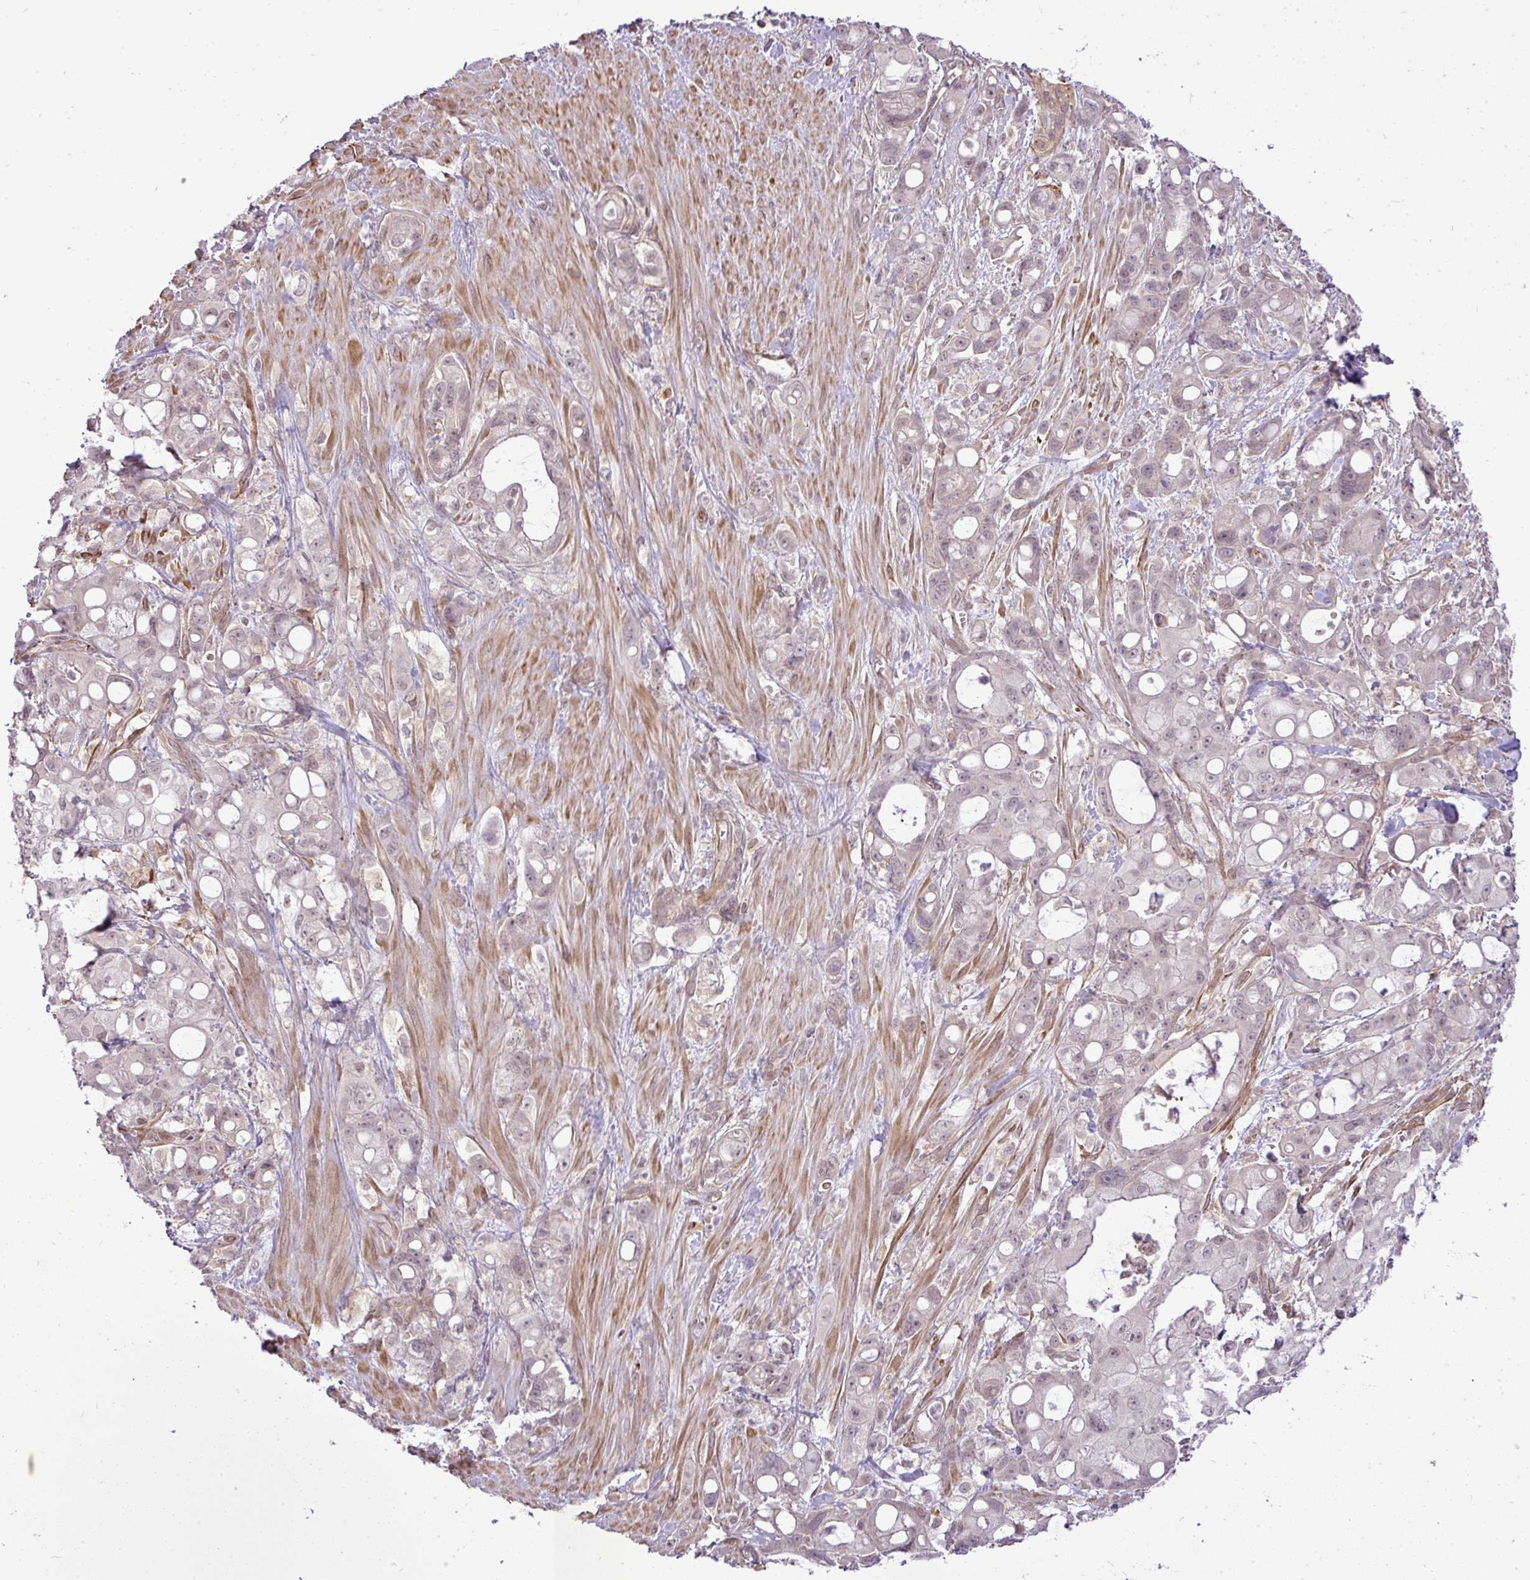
{"staining": {"intensity": "weak", "quantity": "<25%", "location": "cytoplasmic/membranous,nuclear"}, "tissue": "pancreatic cancer", "cell_type": "Tumor cells", "image_type": "cancer", "snomed": [{"axis": "morphology", "description": "Adenocarcinoma, NOS"}, {"axis": "topography", "description": "Pancreas"}], "caption": "Human pancreatic adenocarcinoma stained for a protein using immunohistochemistry (IHC) exhibits no positivity in tumor cells.", "gene": "PDRG1", "patient": {"sex": "male", "age": 68}}